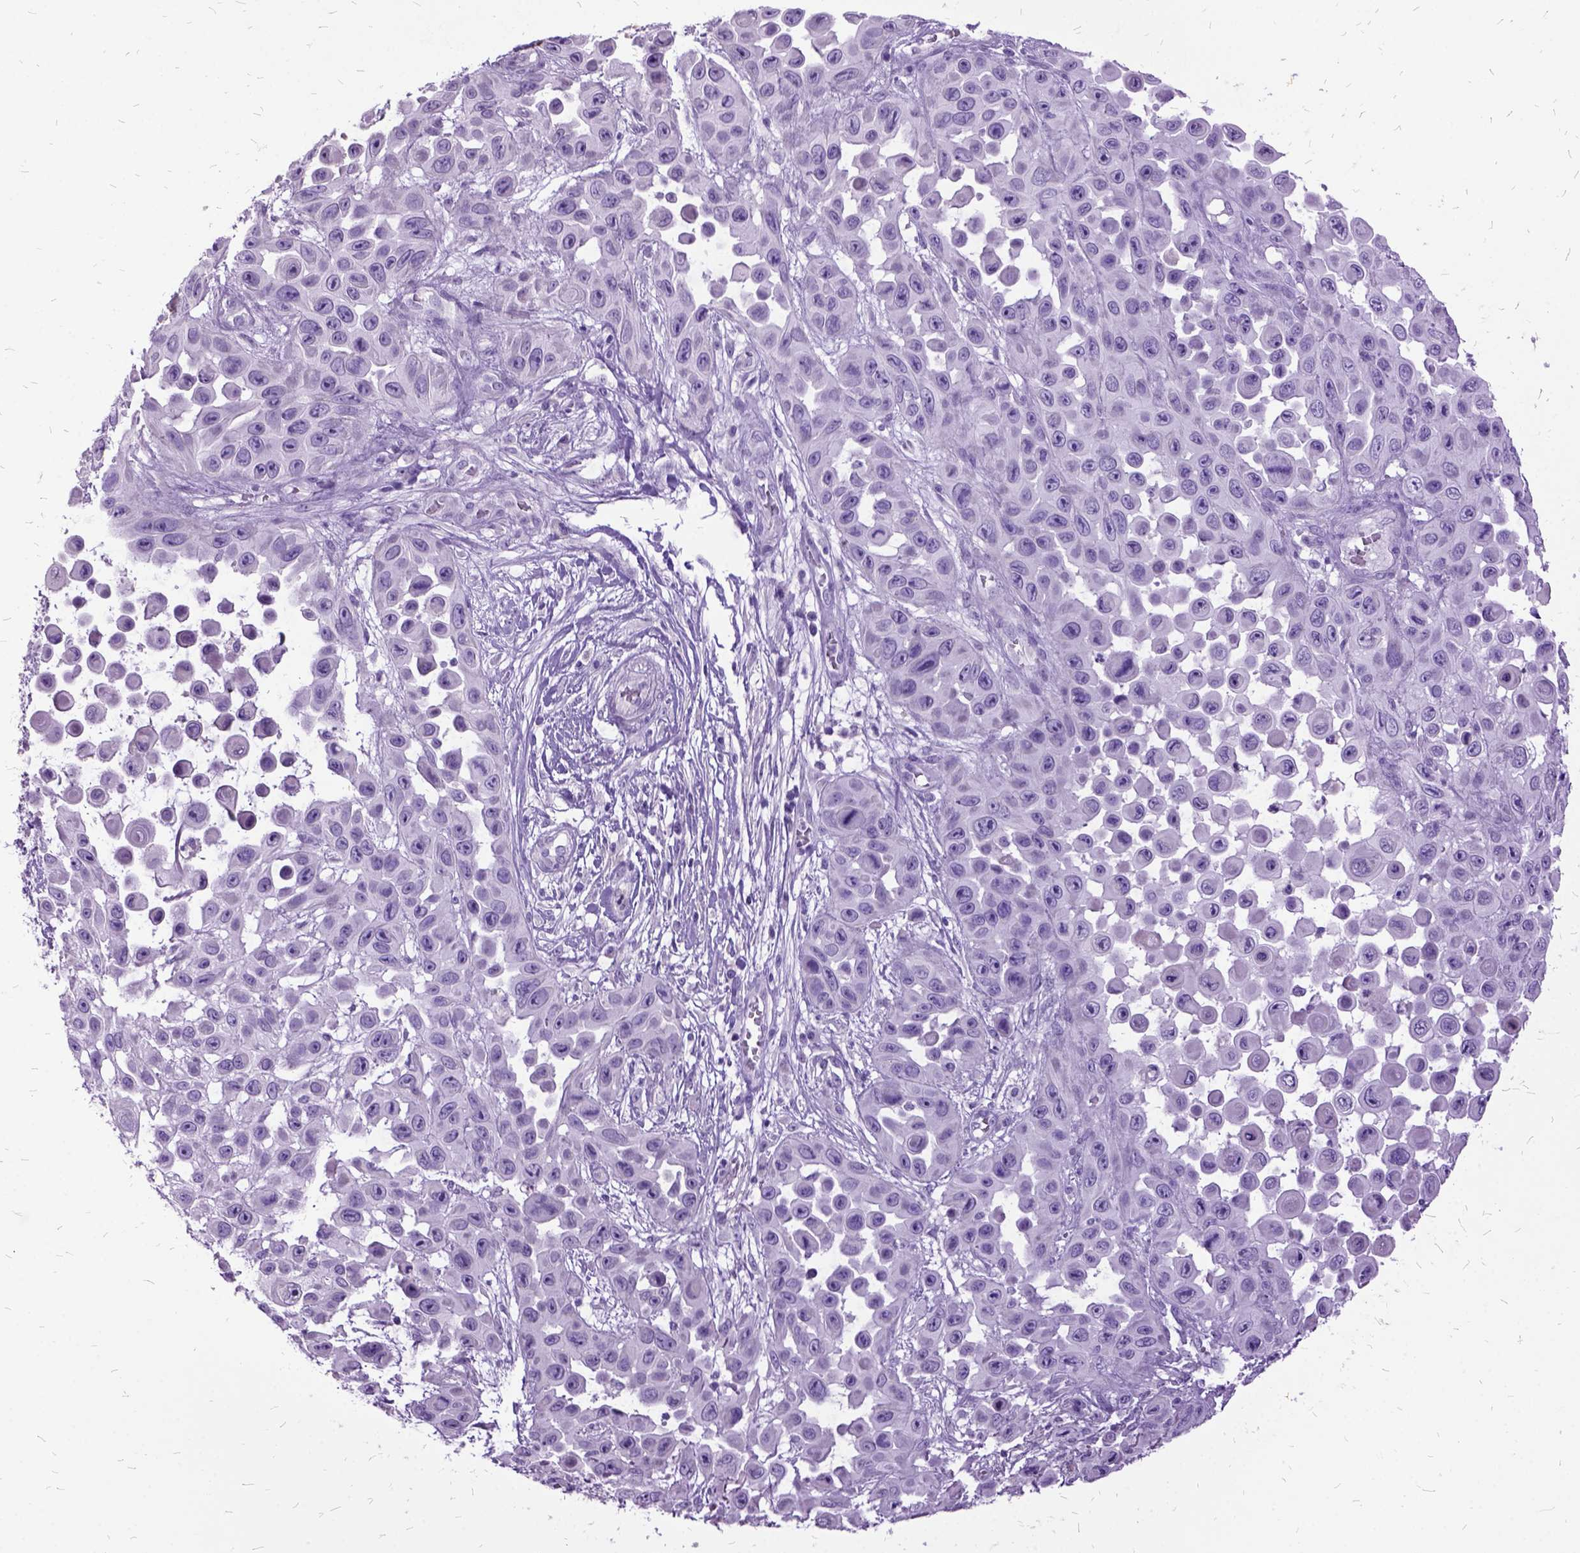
{"staining": {"intensity": "negative", "quantity": "none", "location": "none"}, "tissue": "skin cancer", "cell_type": "Tumor cells", "image_type": "cancer", "snomed": [{"axis": "morphology", "description": "Squamous cell carcinoma, NOS"}, {"axis": "topography", "description": "Skin"}], "caption": "Protein analysis of skin cancer reveals no significant positivity in tumor cells.", "gene": "MME", "patient": {"sex": "male", "age": 81}}